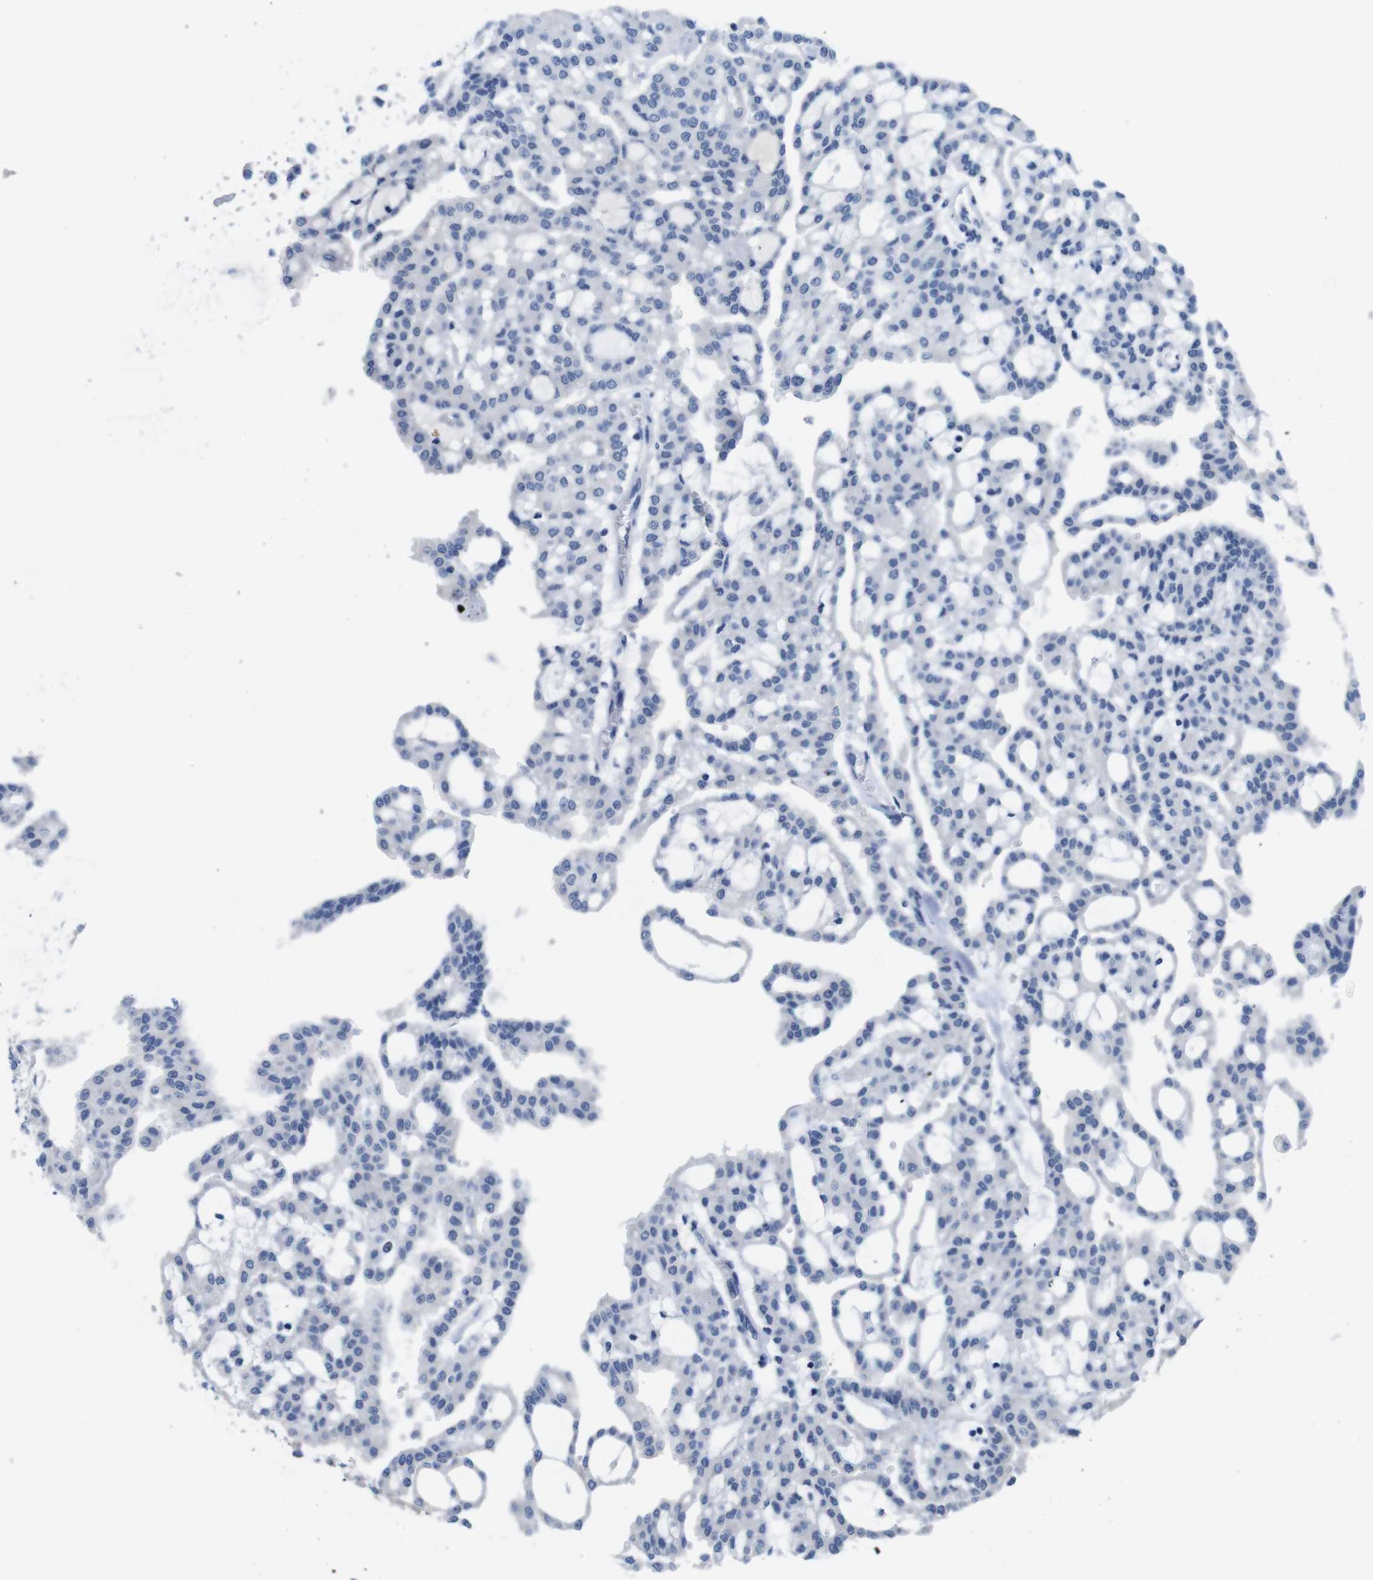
{"staining": {"intensity": "negative", "quantity": "none", "location": "none"}, "tissue": "renal cancer", "cell_type": "Tumor cells", "image_type": "cancer", "snomed": [{"axis": "morphology", "description": "Adenocarcinoma, NOS"}, {"axis": "topography", "description": "Kidney"}], "caption": "Photomicrograph shows no protein staining in tumor cells of renal cancer tissue.", "gene": "C1RL", "patient": {"sex": "male", "age": 63}}